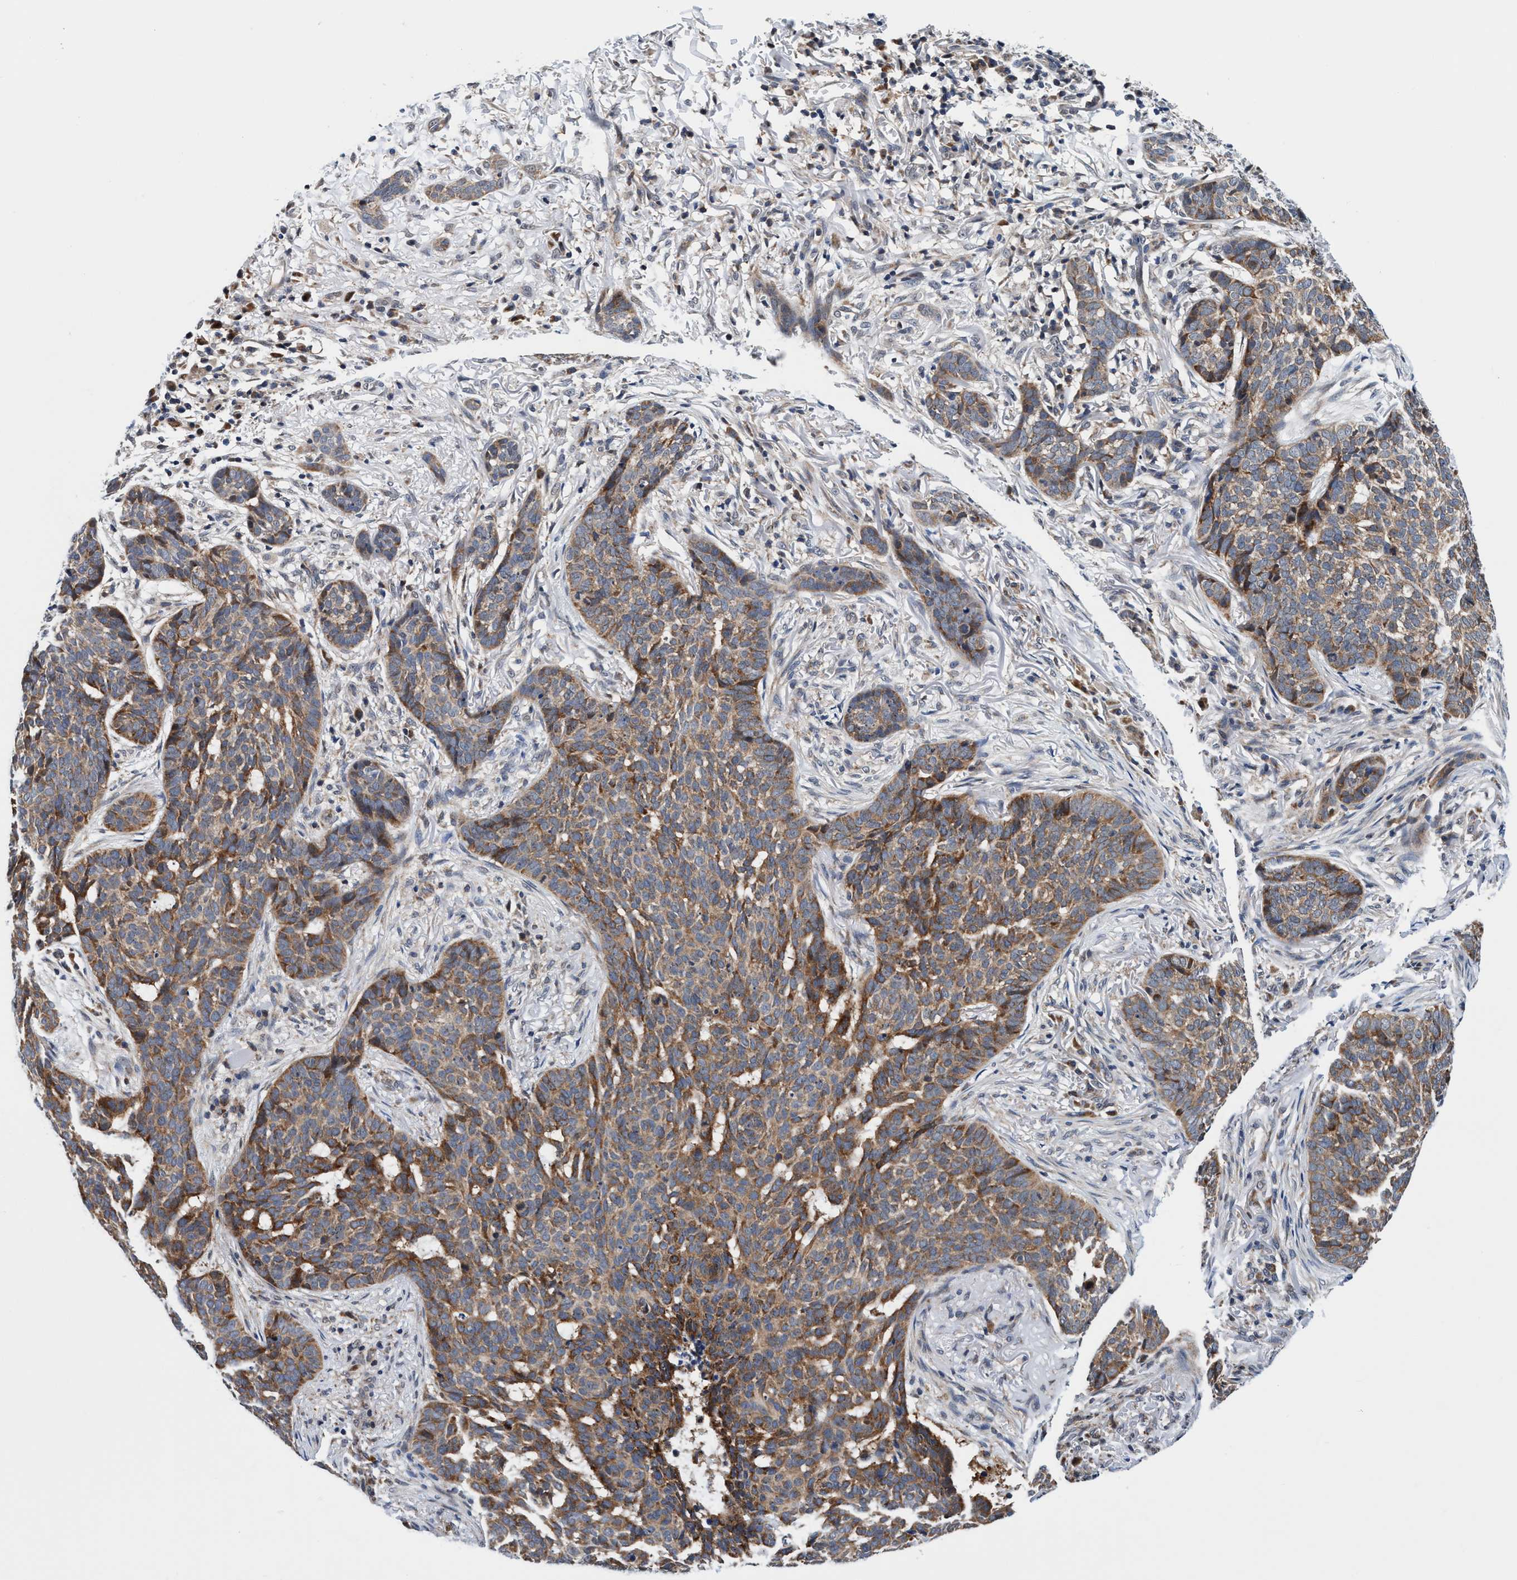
{"staining": {"intensity": "moderate", "quantity": ">75%", "location": "cytoplasmic/membranous"}, "tissue": "skin cancer", "cell_type": "Tumor cells", "image_type": "cancer", "snomed": [{"axis": "morphology", "description": "Basal cell carcinoma"}, {"axis": "topography", "description": "Skin"}], "caption": "A brown stain highlights moderate cytoplasmic/membranous positivity of a protein in human skin basal cell carcinoma tumor cells. The protein of interest is shown in brown color, while the nuclei are stained blue.", "gene": "AGAP2", "patient": {"sex": "male", "age": 85}}